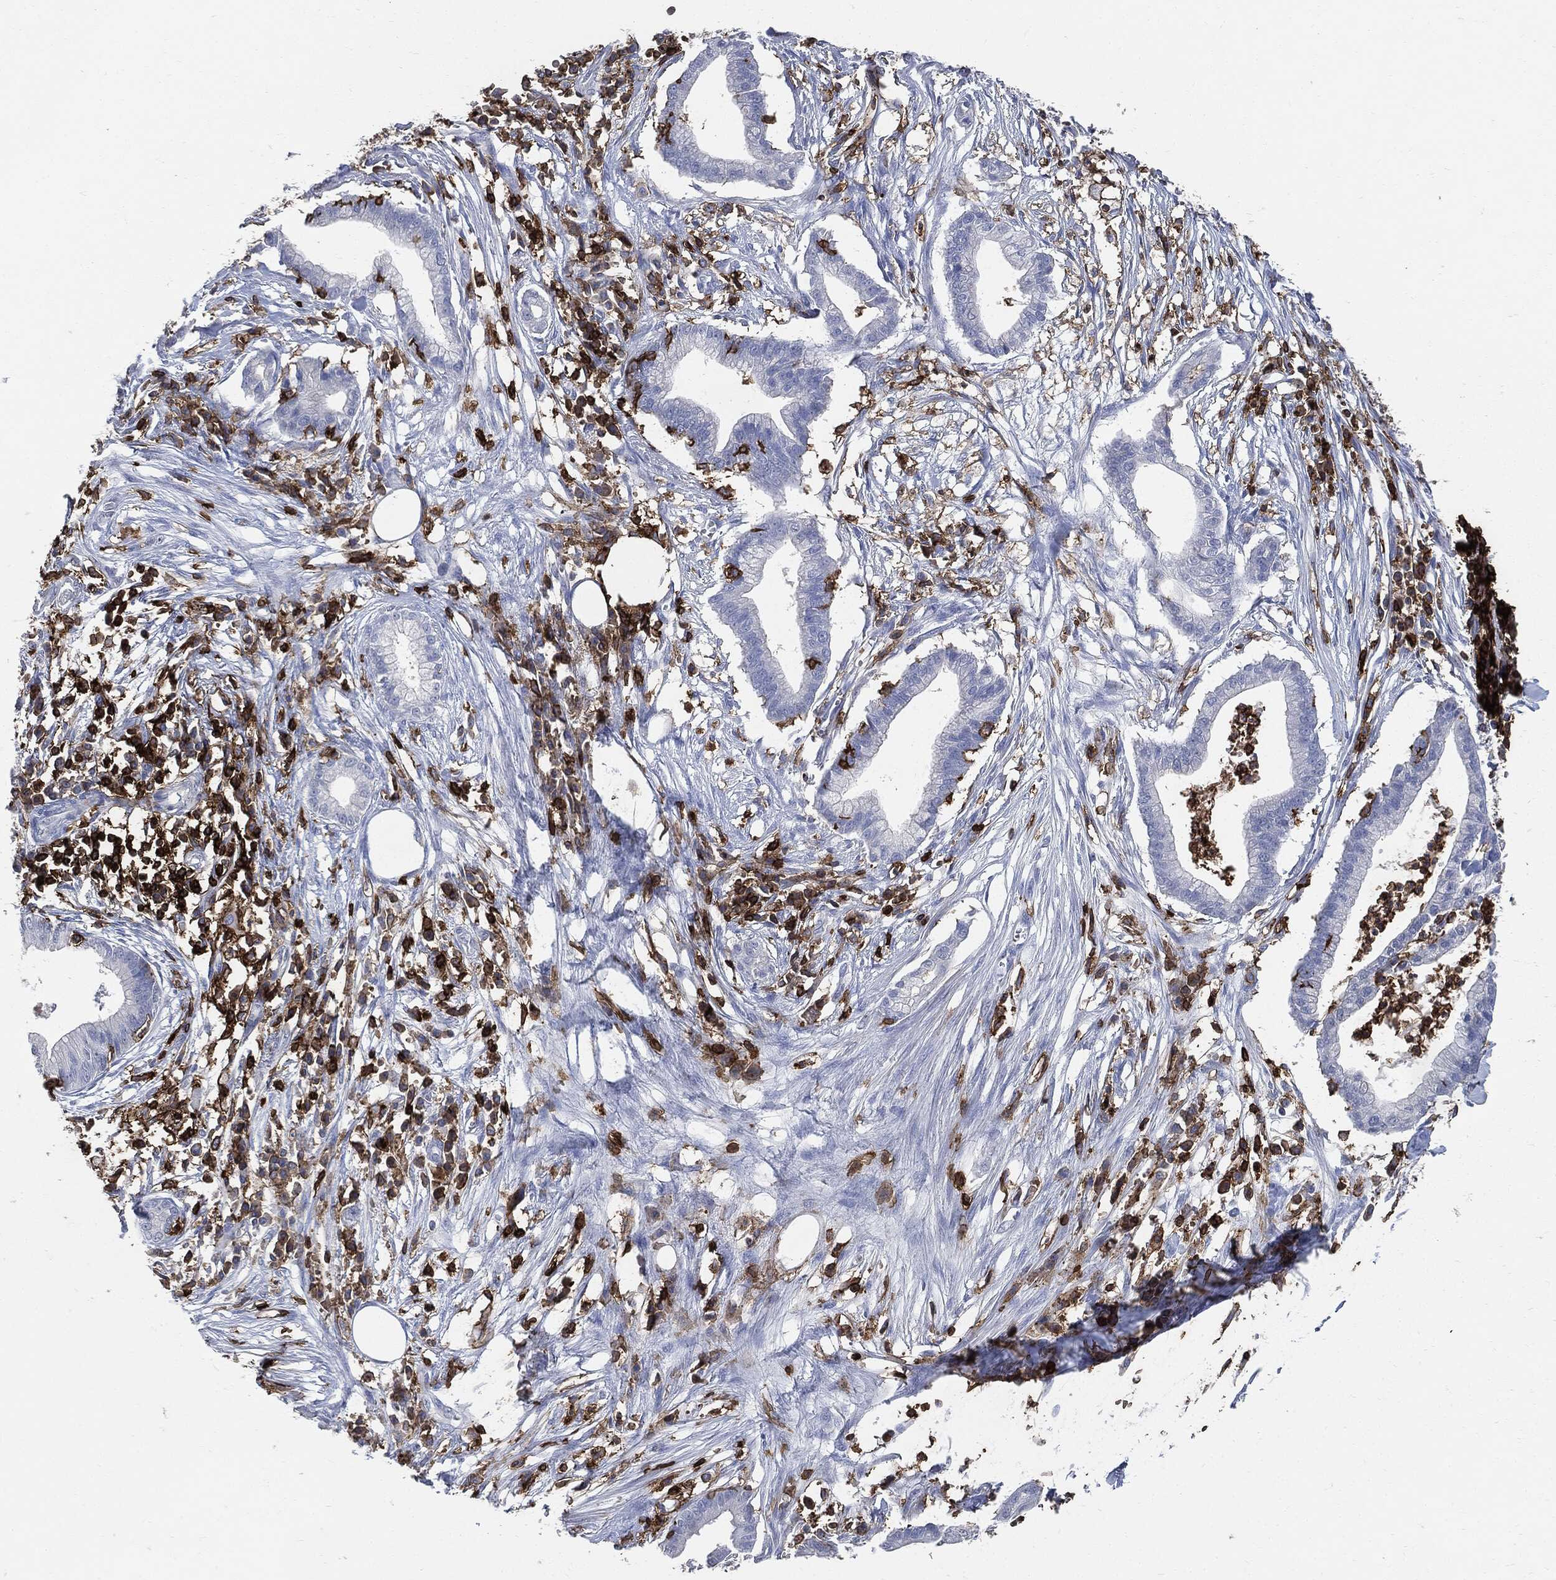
{"staining": {"intensity": "negative", "quantity": "none", "location": "none"}, "tissue": "pancreatic cancer", "cell_type": "Tumor cells", "image_type": "cancer", "snomed": [{"axis": "morphology", "description": "Normal tissue, NOS"}, {"axis": "morphology", "description": "Adenocarcinoma, NOS"}, {"axis": "topography", "description": "Pancreas"}], "caption": "Immunohistochemistry (IHC) of pancreatic cancer (adenocarcinoma) shows no expression in tumor cells.", "gene": "PTPRC", "patient": {"sex": "female", "age": 58}}